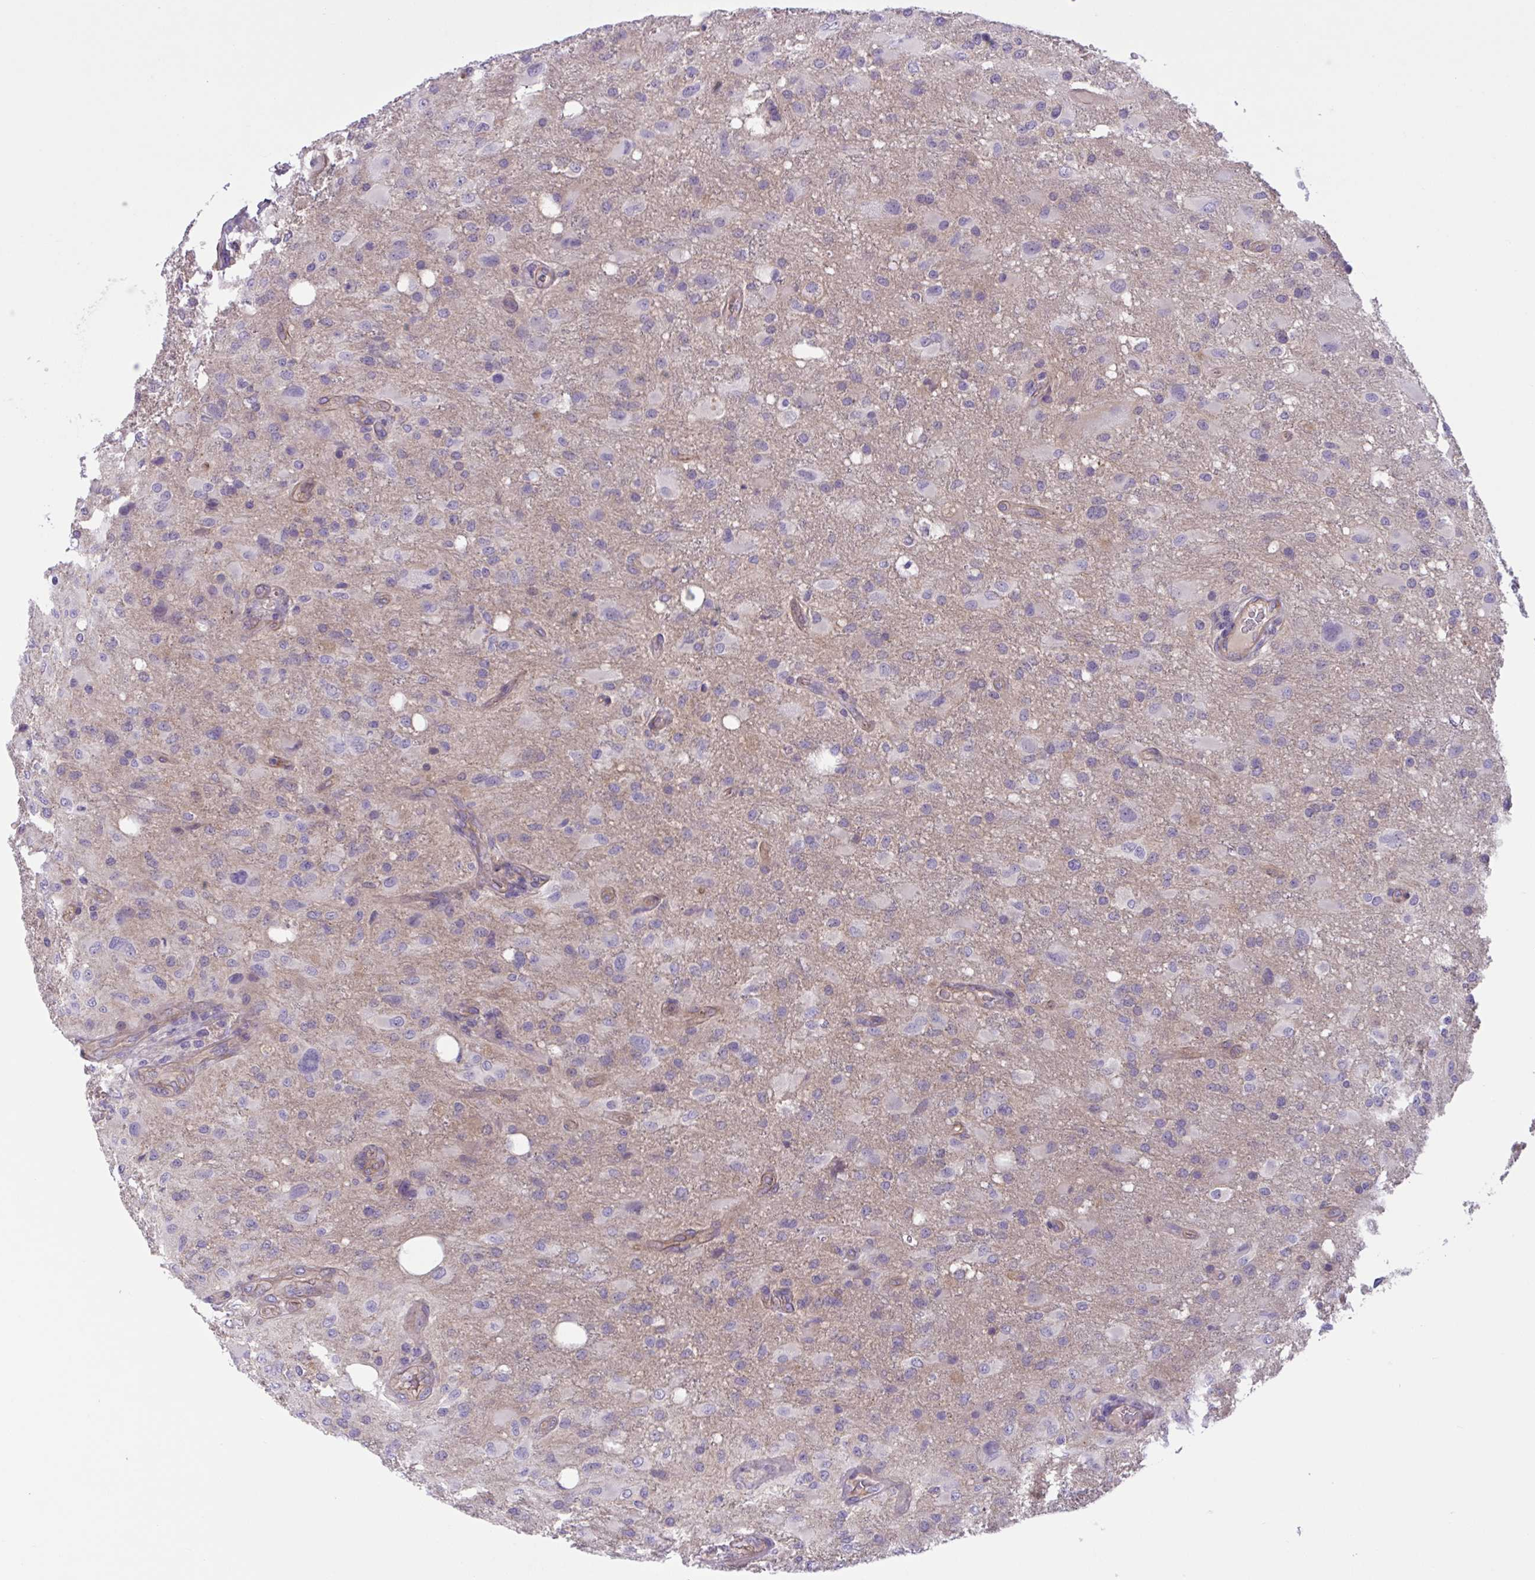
{"staining": {"intensity": "weak", "quantity": "<25%", "location": "cytoplasmic/membranous"}, "tissue": "glioma", "cell_type": "Tumor cells", "image_type": "cancer", "snomed": [{"axis": "morphology", "description": "Glioma, malignant, High grade"}, {"axis": "topography", "description": "Brain"}], "caption": "High magnification brightfield microscopy of glioma stained with DAB (brown) and counterstained with hematoxylin (blue): tumor cells show no significant staining.", "gene": "TTC7B", "patient": {"sex": "male", "age": 53}}